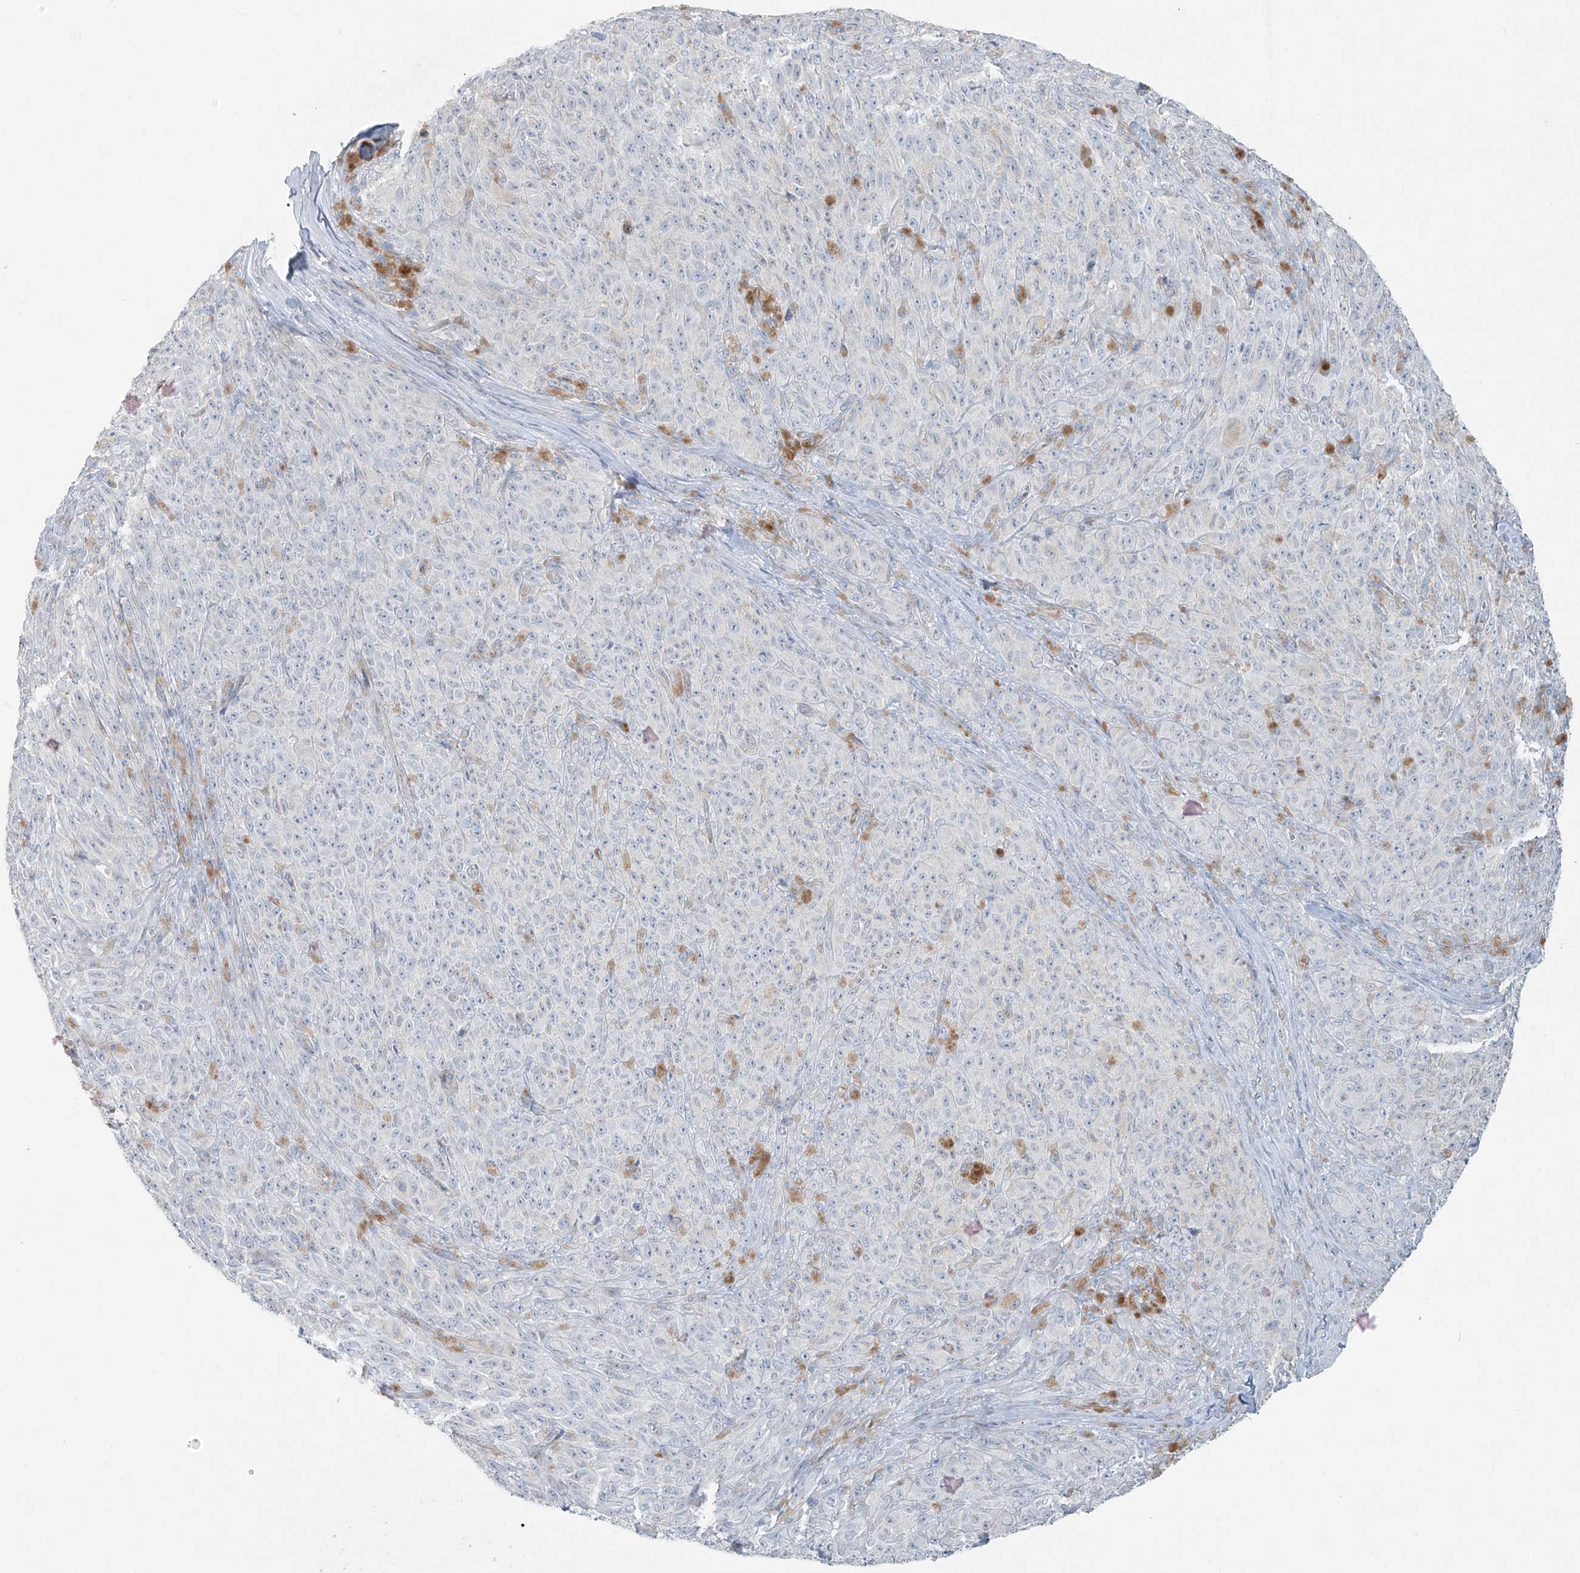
{"staining": {"intensity": "negative", "quantity": "none", "location": "none"}, "tissue": "melanoma", "cell_type": "Tumor cells", "image_type": "cancer", "snomed": [{"axis": "morphology", "description": "Malignant melanoma, NOS"}, {"axis": "topography", "description": "Skin"}], "caption": "IHC micrograph of neoplastic tissue: human melanoma stained with DAB shows no significant protein positivity in tumor cells.", "gene": "SMDT1", "patient": {"sex": "female", "age": 82}}